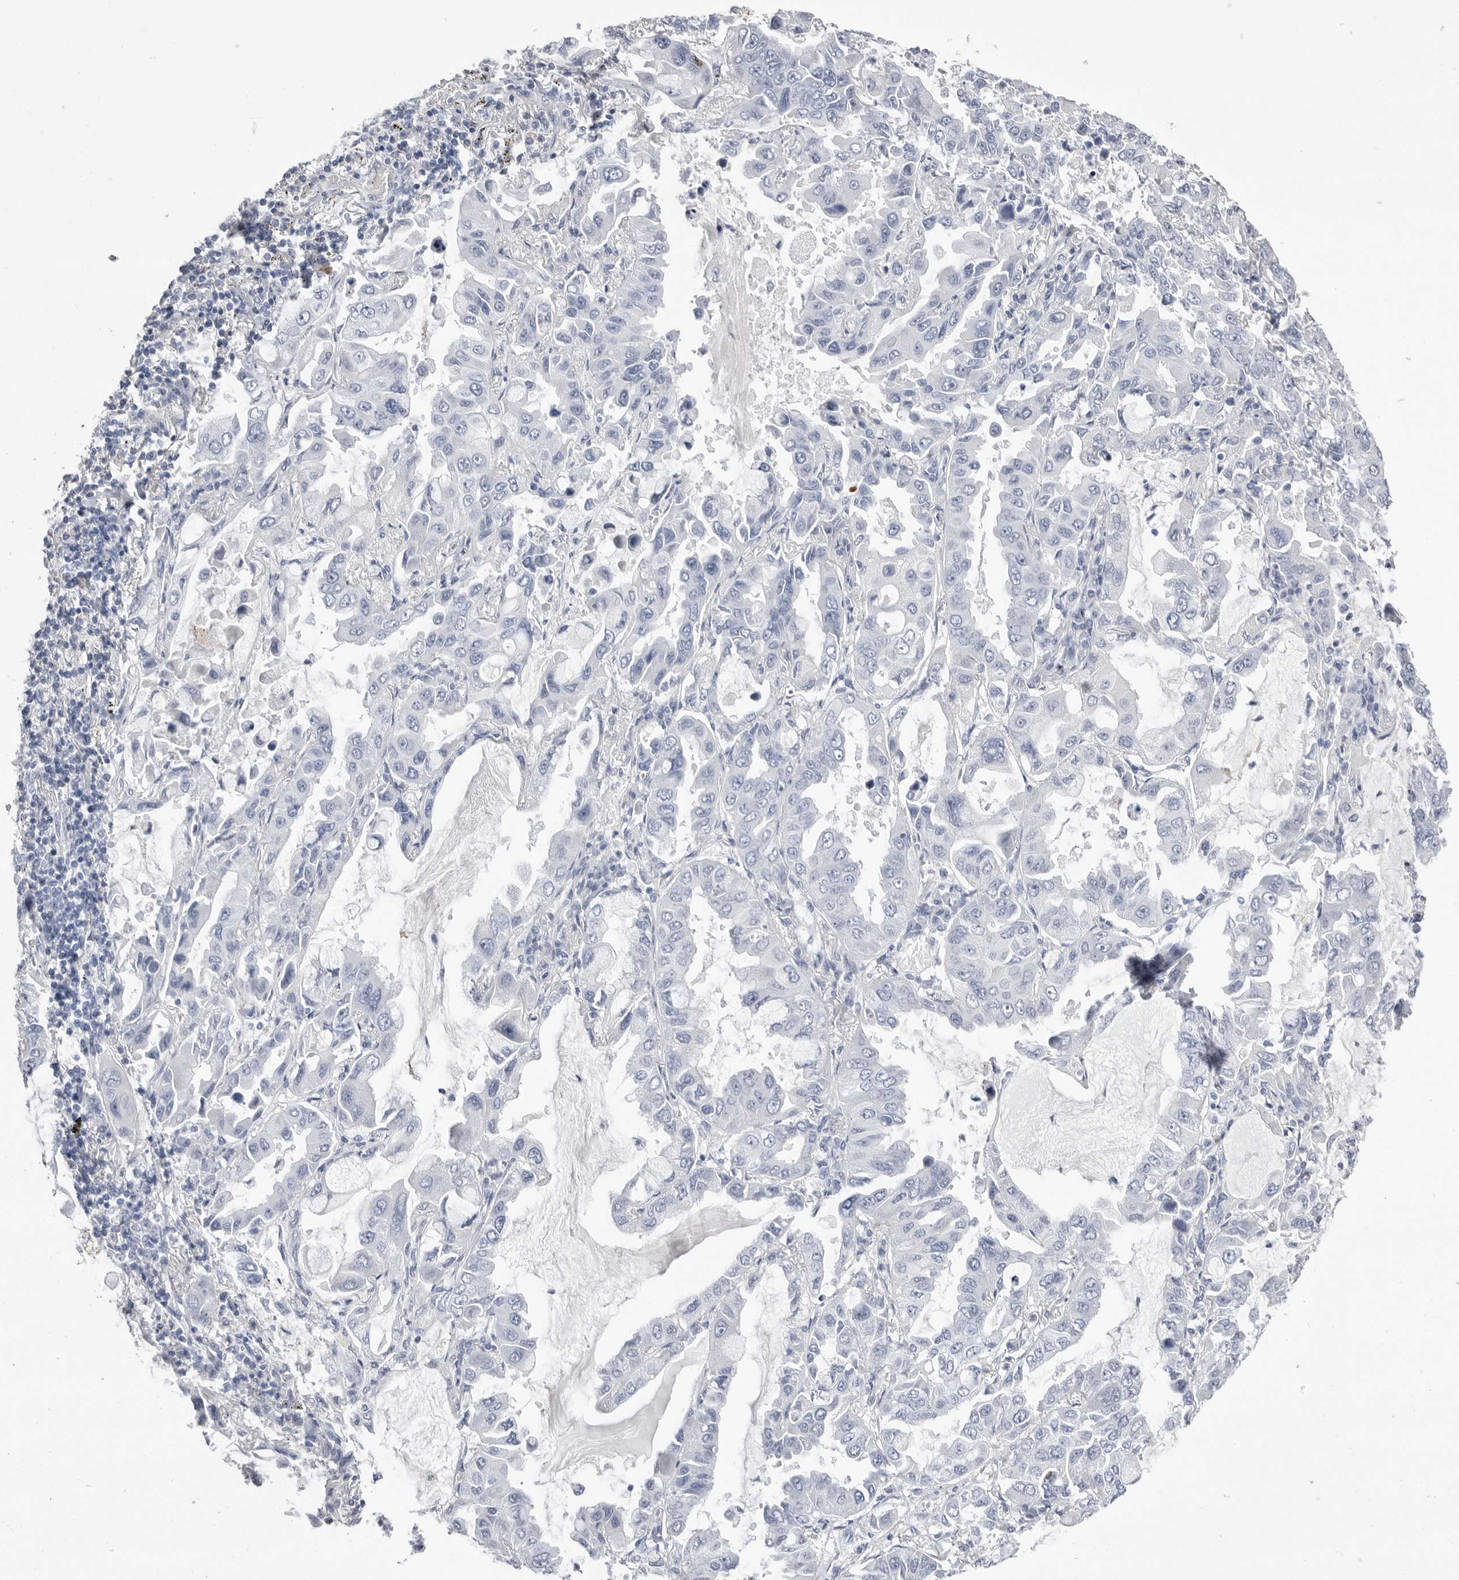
{"staining": {"intensity": "negative", "quantity": "none", "location": "none"}, "tissue": "lung cancer", "cell_type": "Tumor cells", "image_type": "cancer", "snomed": [{"axis": "morphology", "description": "Adenocarcinoma, NOS"}, {"axis": "topography", "description": "Lung"}], "caption": "Image shows no significant protein expression in tumor cells of lung cancer (adenocarcinoma).", "gene": "LPO", "patient": {"sex": "male", "age": 64}}